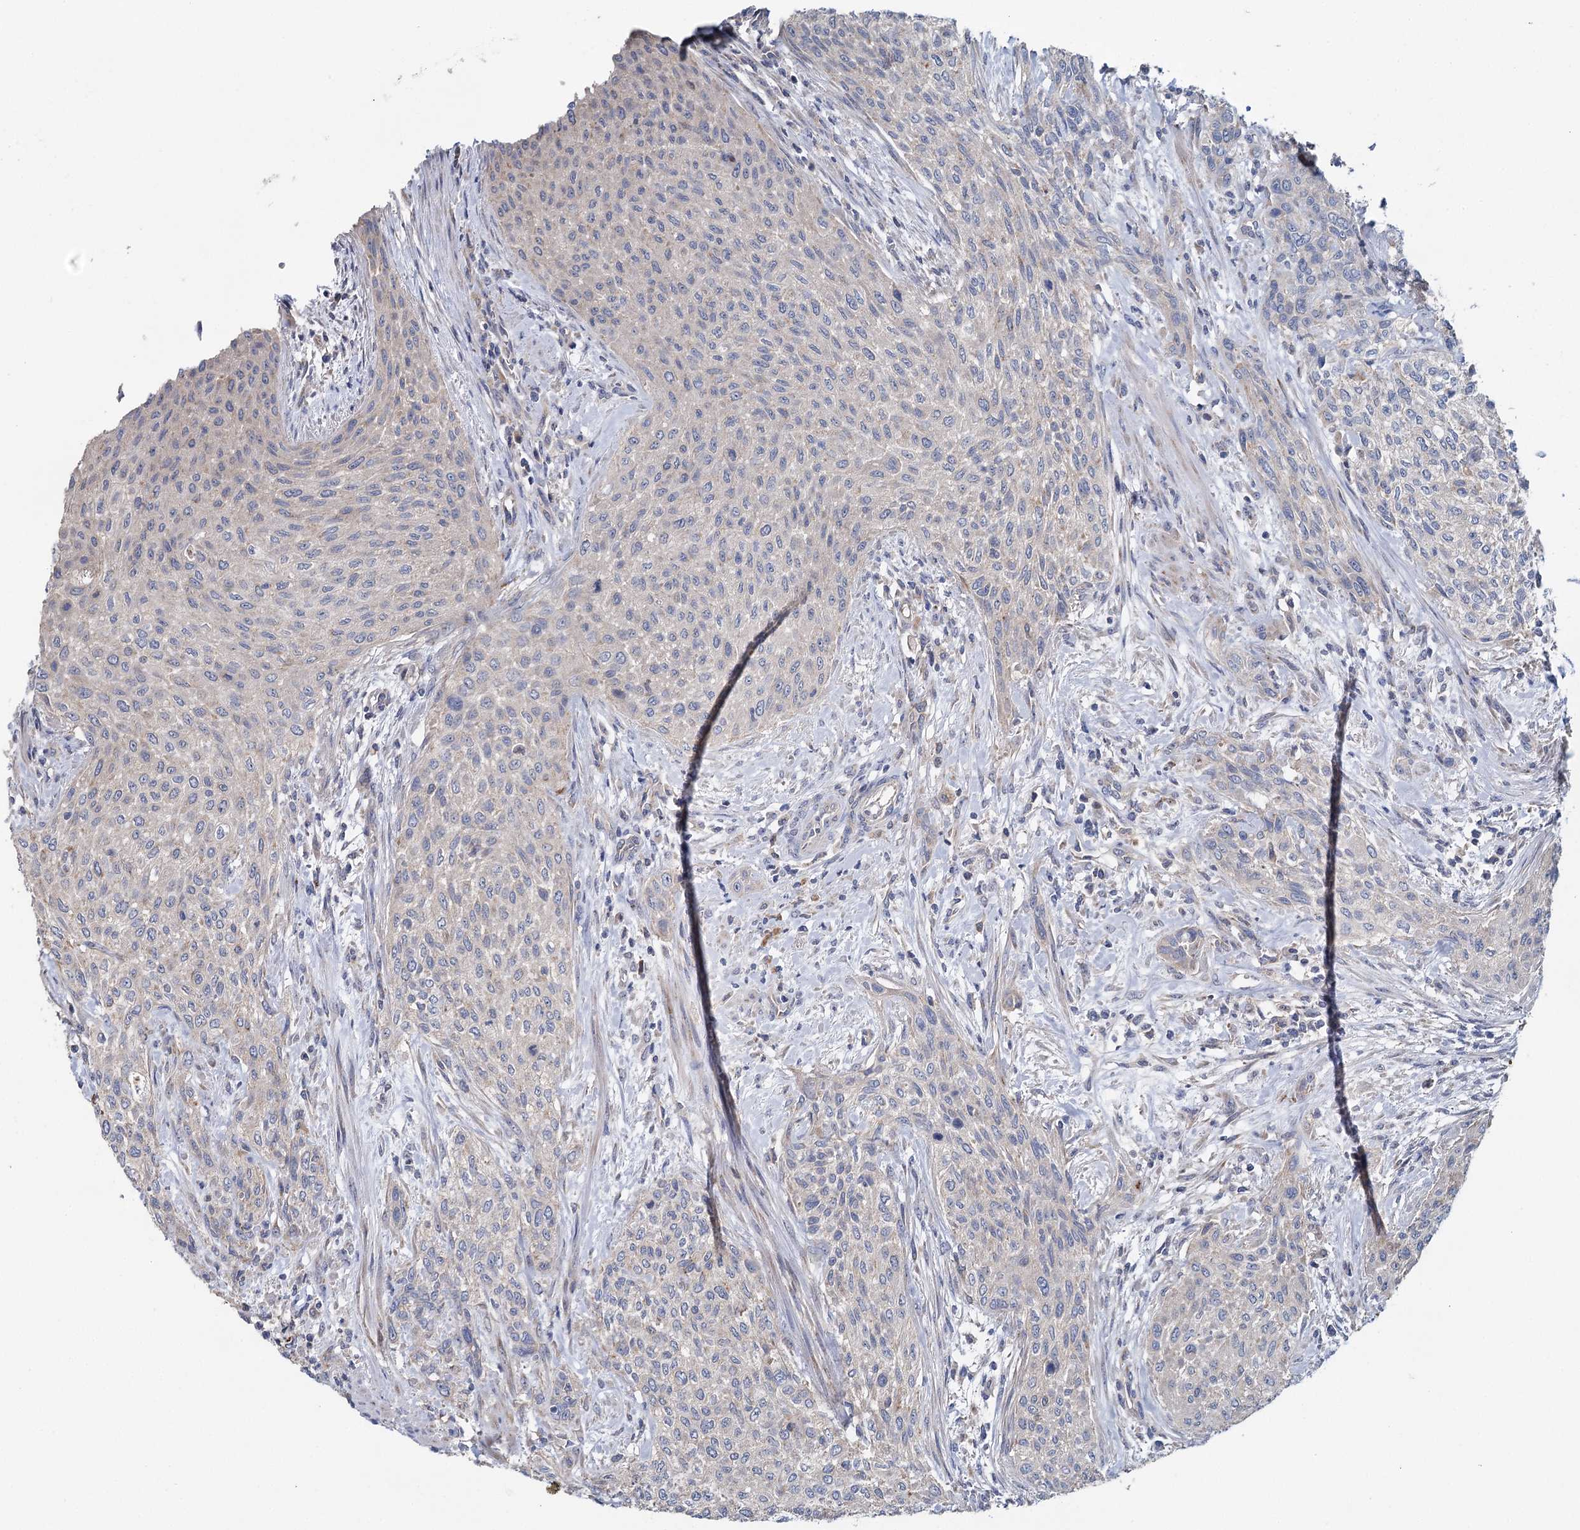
{"staining": {"intensity": "weak", "quantity": "<25%", "location": "cytoplasmic/membranous"}, "tissue": "urothelial cancer", "cell_type": "Tumor cells", "image_type": "cancer", "snomed": [{"axis": "morphology", "description": "Normal tissue, NOS"}, {"axis": "morphology", "description": "Urothelial carcinoma, NOS"}, {"axis": "topography", "description": "Urinary bladder"}, {"axis": "topography", "description": "Peripheral nerve tissue"}], "caption": "Tumor cells show no significant protein expression in urothelial cancer.", "gene": "ANKRD16", "patient": {"sex": "male", "age": 35}}